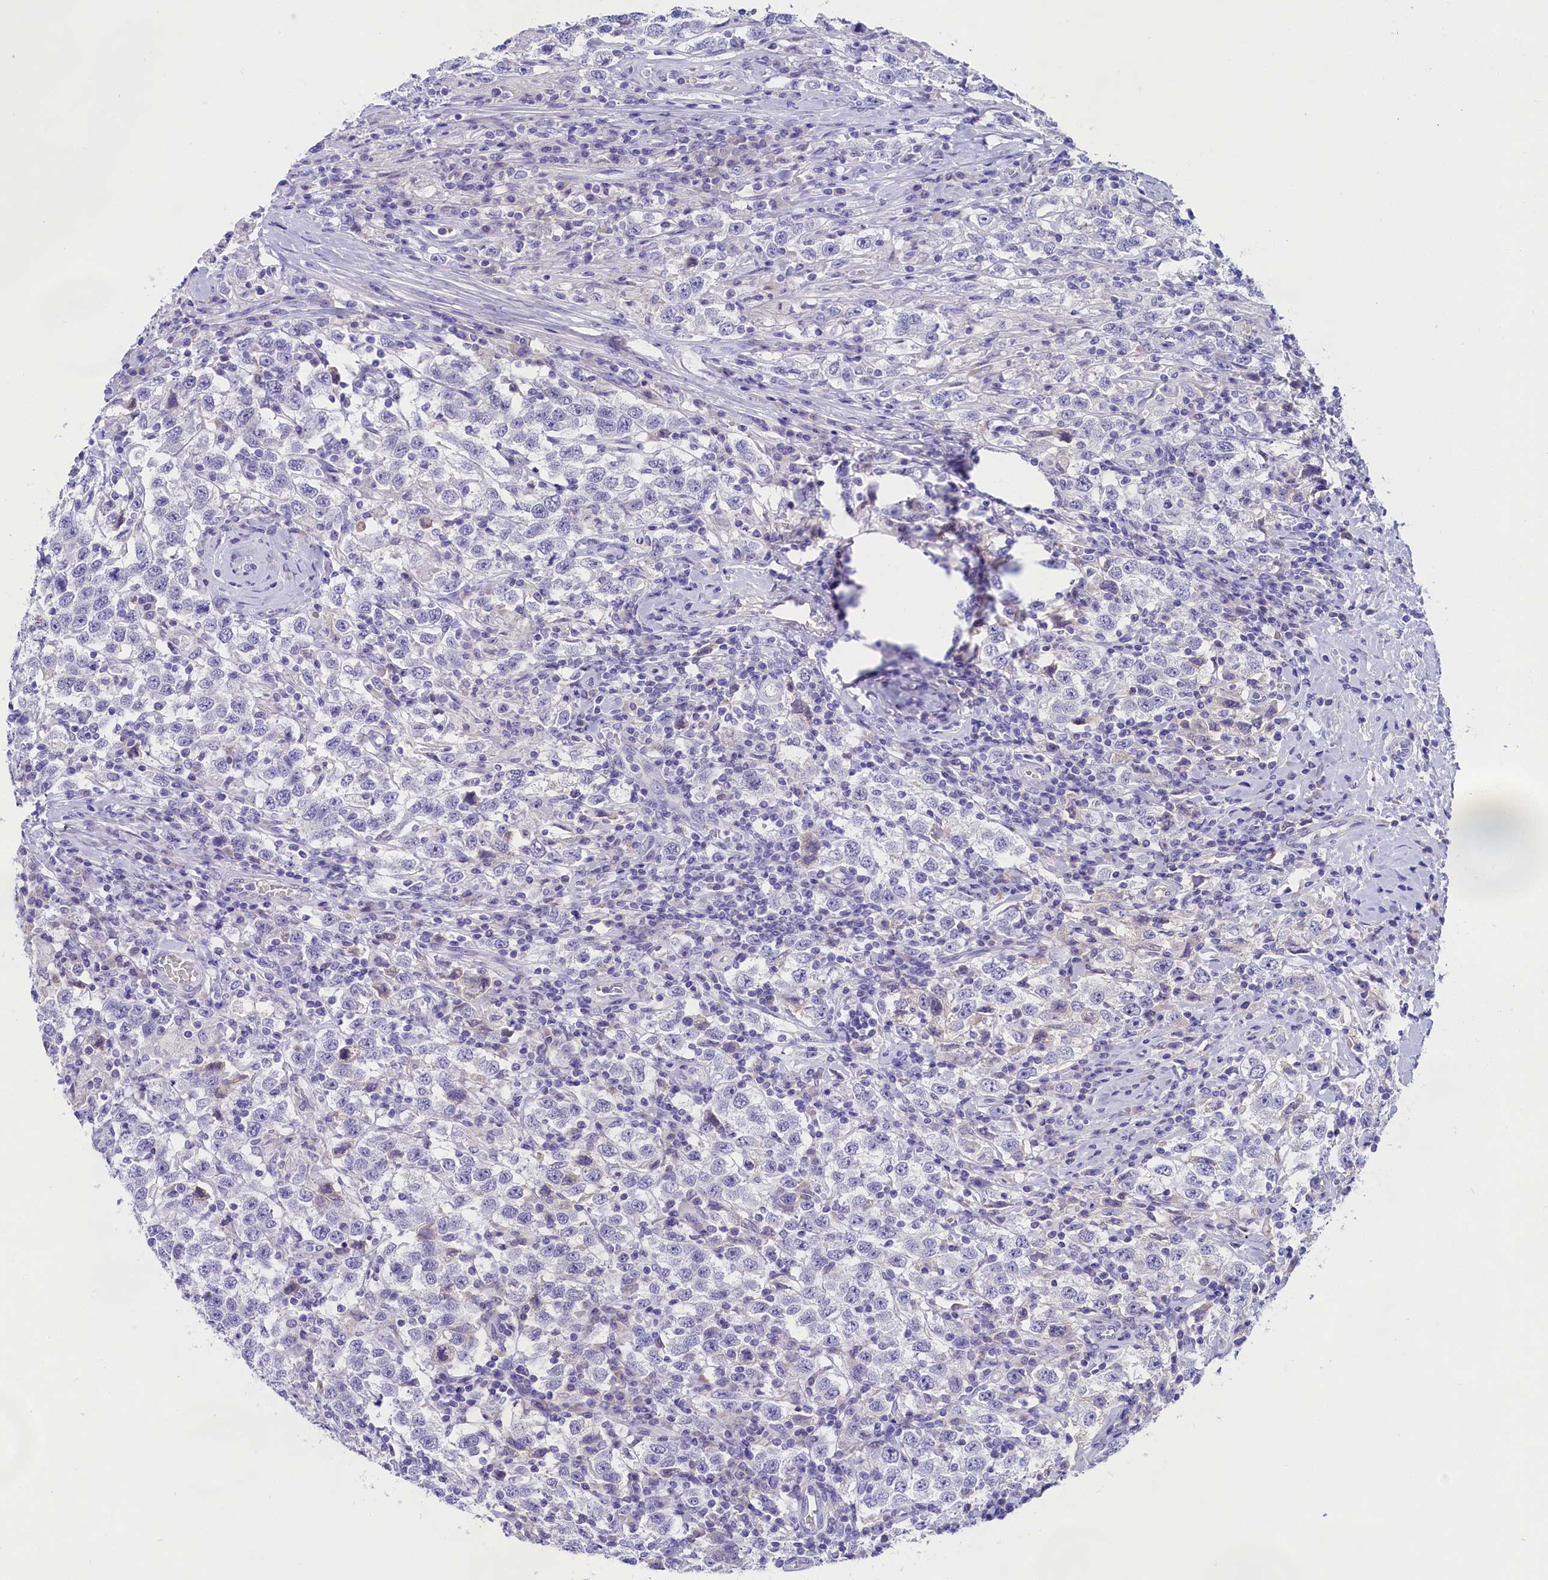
{"staining": {"intensity": "negative", "quantity": "none", "location": "none"}, "tissue": "testis cancer", "cell_type": "Tumor cells", "image_type": "cancer", "snomed": [{"axis": "morphology", "description": "Seminoma, NOS"}, {"axis": "topography", "description": "Testis"}], "caption": "Protein analysis of testis seminoma demonstrates no significant expression in tumor cells.", "gene": "SULT2A1", "patient": {"sex": "male", "age": 41}}